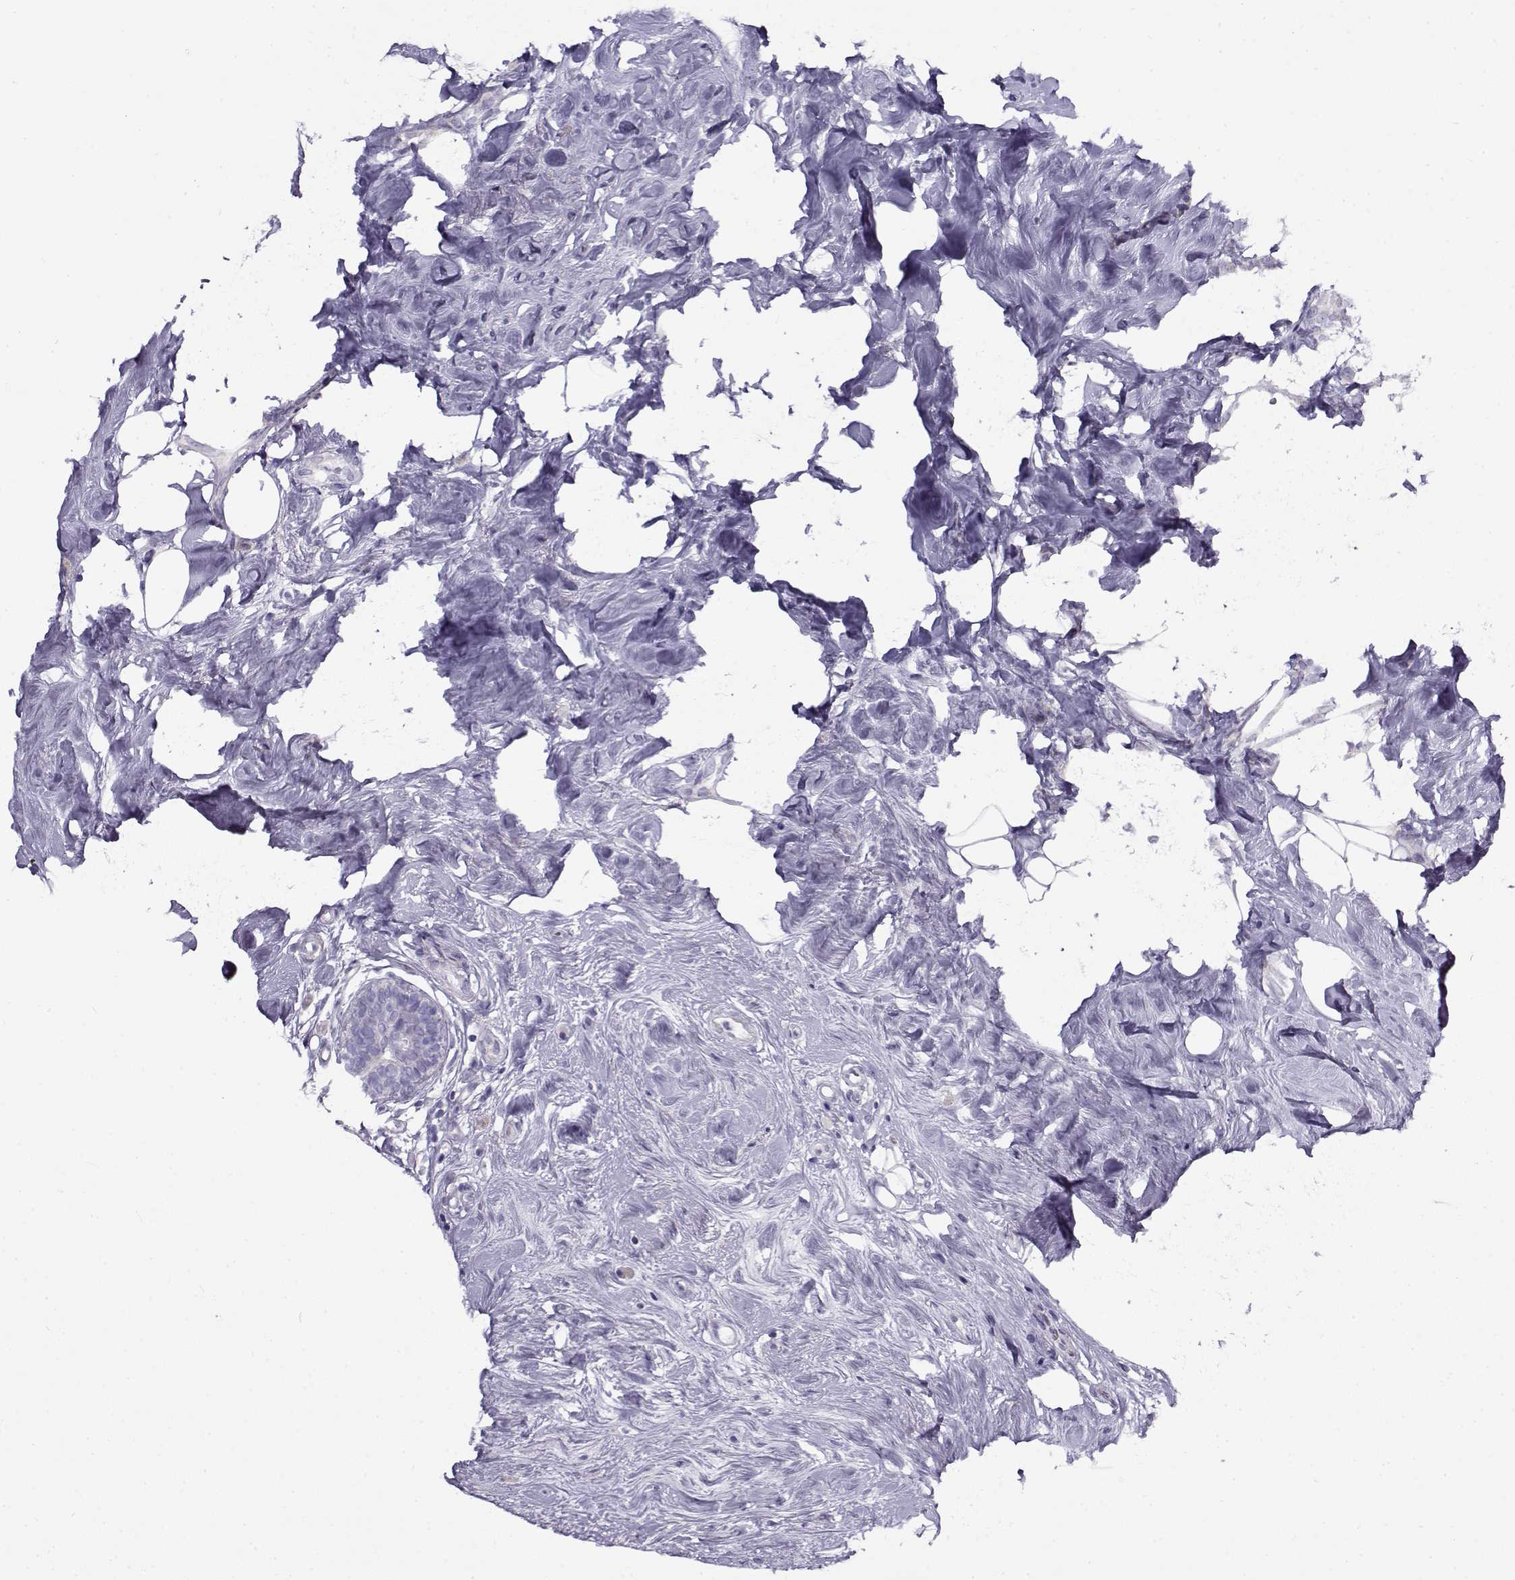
{"staining": {"intensity": "negative", "quantity": "none", "location": "none"}, "tissue": "breast cancer", "cell_type": "Tumor cells", "image_type": "cancer", "snomed": [{"axis": "morphology", "description": "Lobular carcinoma"}, {"axis": "topography", "description": "Breast"}], "caption": "Breast cancer stained for a protein using immunohistochemistry (IHC) displays no staining tumor cells.", "gene": "FEZF1", "patient": {"sex": "female", "age": 49}}